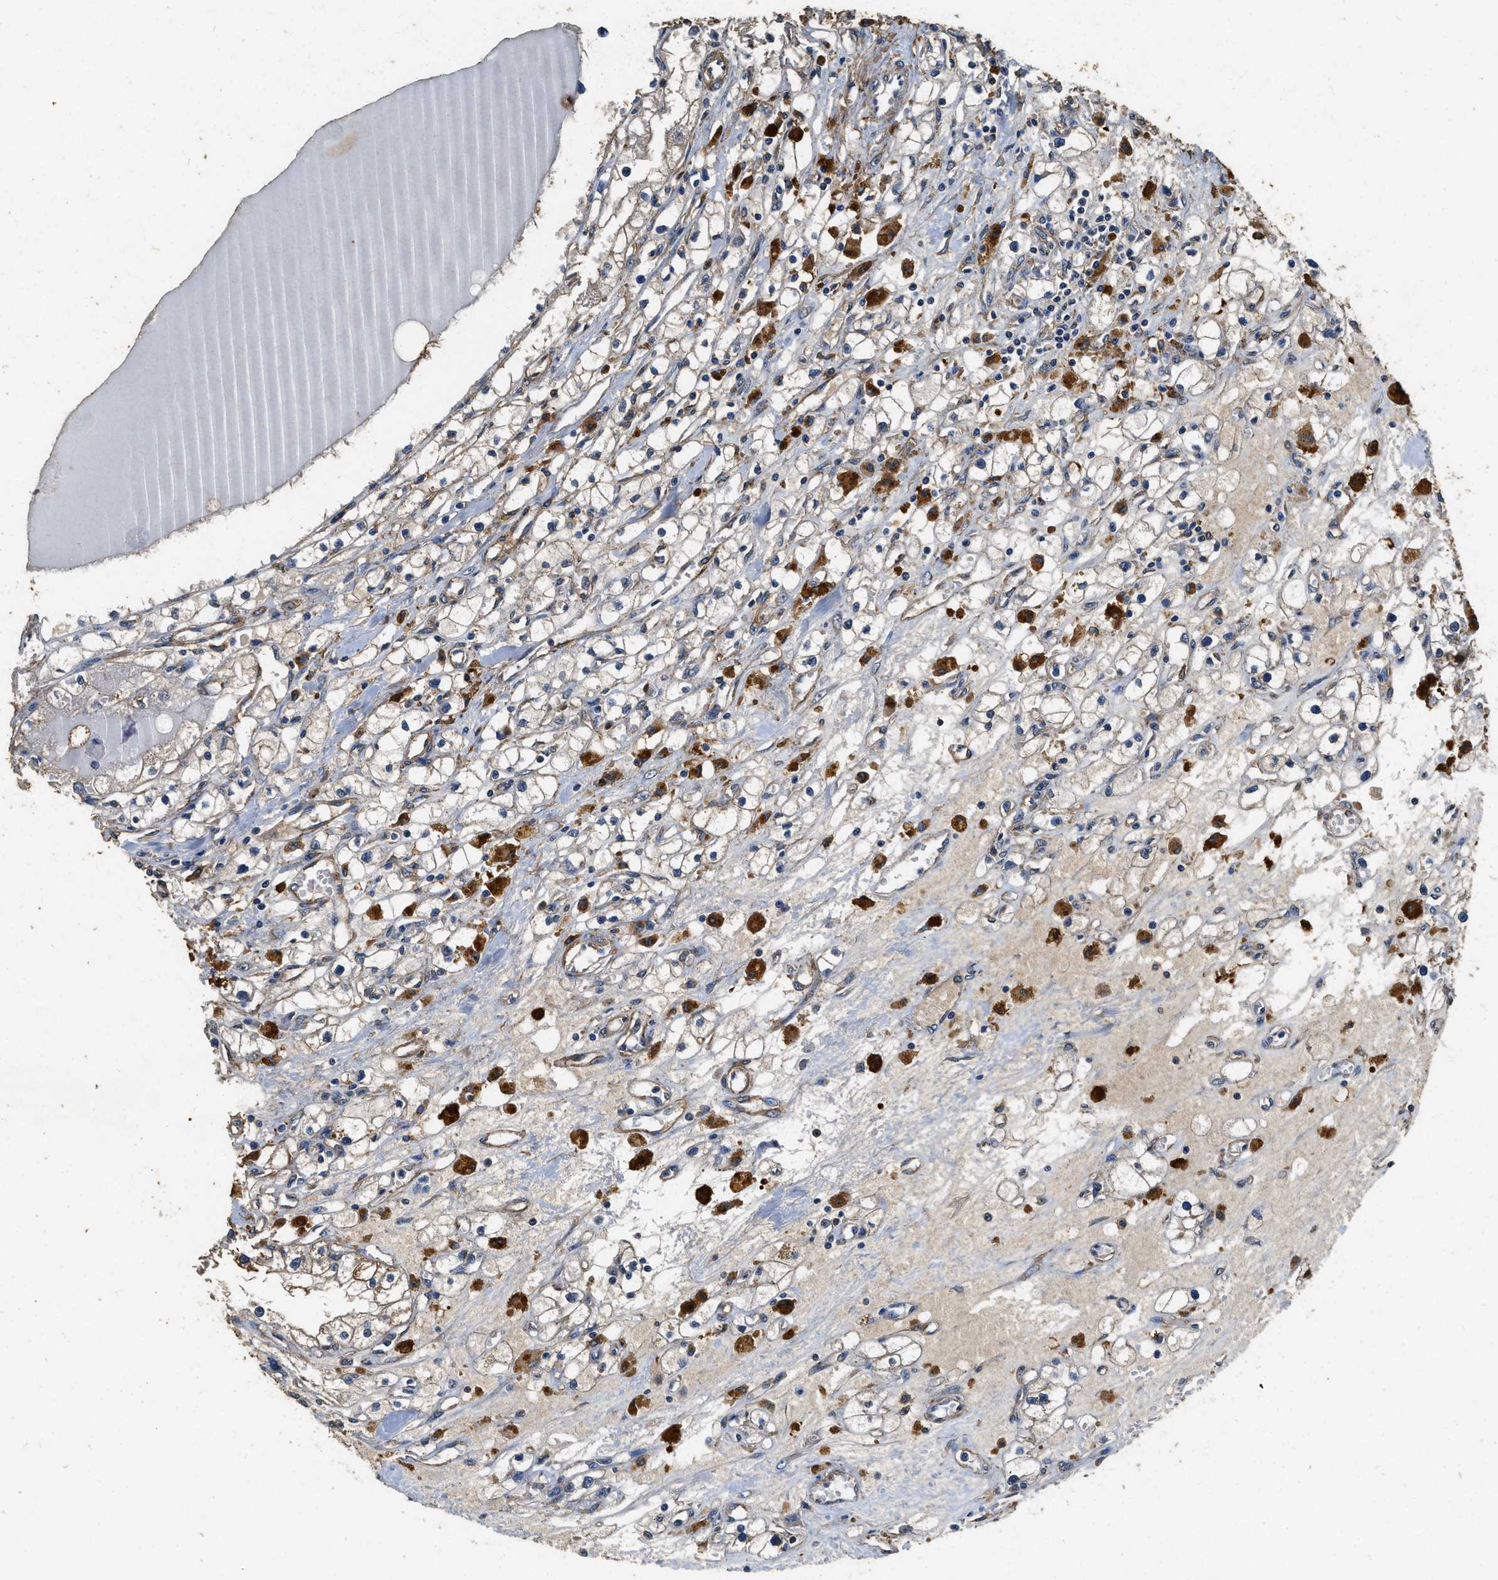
{"staining": {"intensity": "negative", "quantity": "none", "location": "none"}, "tissue": "renal cancer", "cell_type": "Tumor cells", "image_type": "cancer", "snomed": [{"axis": "morphology", "description": "Adenocarcinoma, NOS"}, {"axis": "topography", "description": "Kidney"}], "caption": "Immunohistochemical staining of human renal cancer exhibits no significant expression in tumor cells.", "gene": "MIB1", "patient": {"sex": "male", "age": 56}}